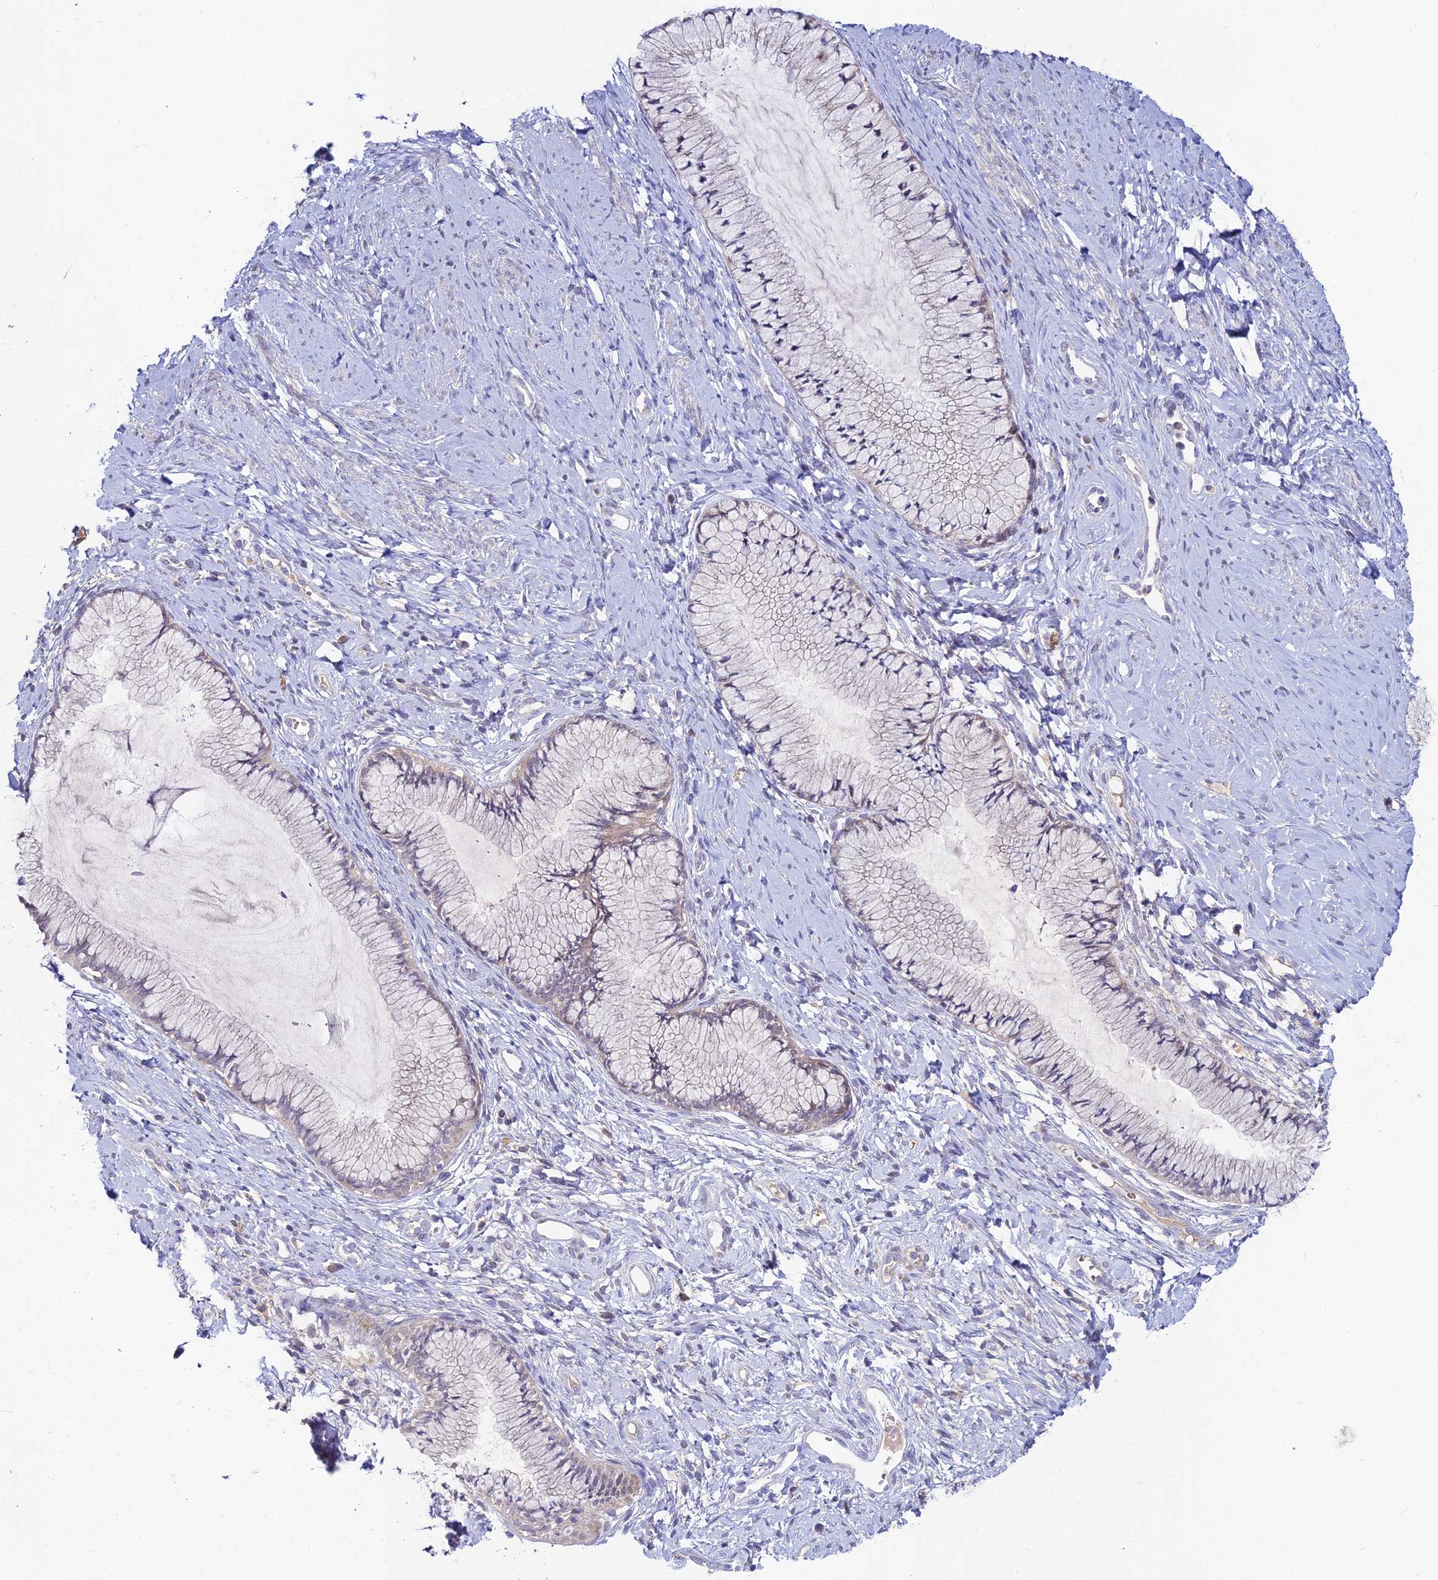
{"staining": {"intensity": "weak", "quantity": "<25%", "location": "cytoplasmic/membranous"}, "tissue": "cervix", "cell_type": "Glandular cells", "image_type": "normal", "snomed": [{"axis": "morphology", "description": "Normal tissue, NOS"}, {"axis": "topography", "description": "Cervix"}], "caption": "Micrograph shows no protein staining in glandular cells of unremarkable cervix. (DAB immunohistochemistry with hematoxylin counter stain).", "gene": "WDR43", "patient": {"sex": "female", "age": 42}}